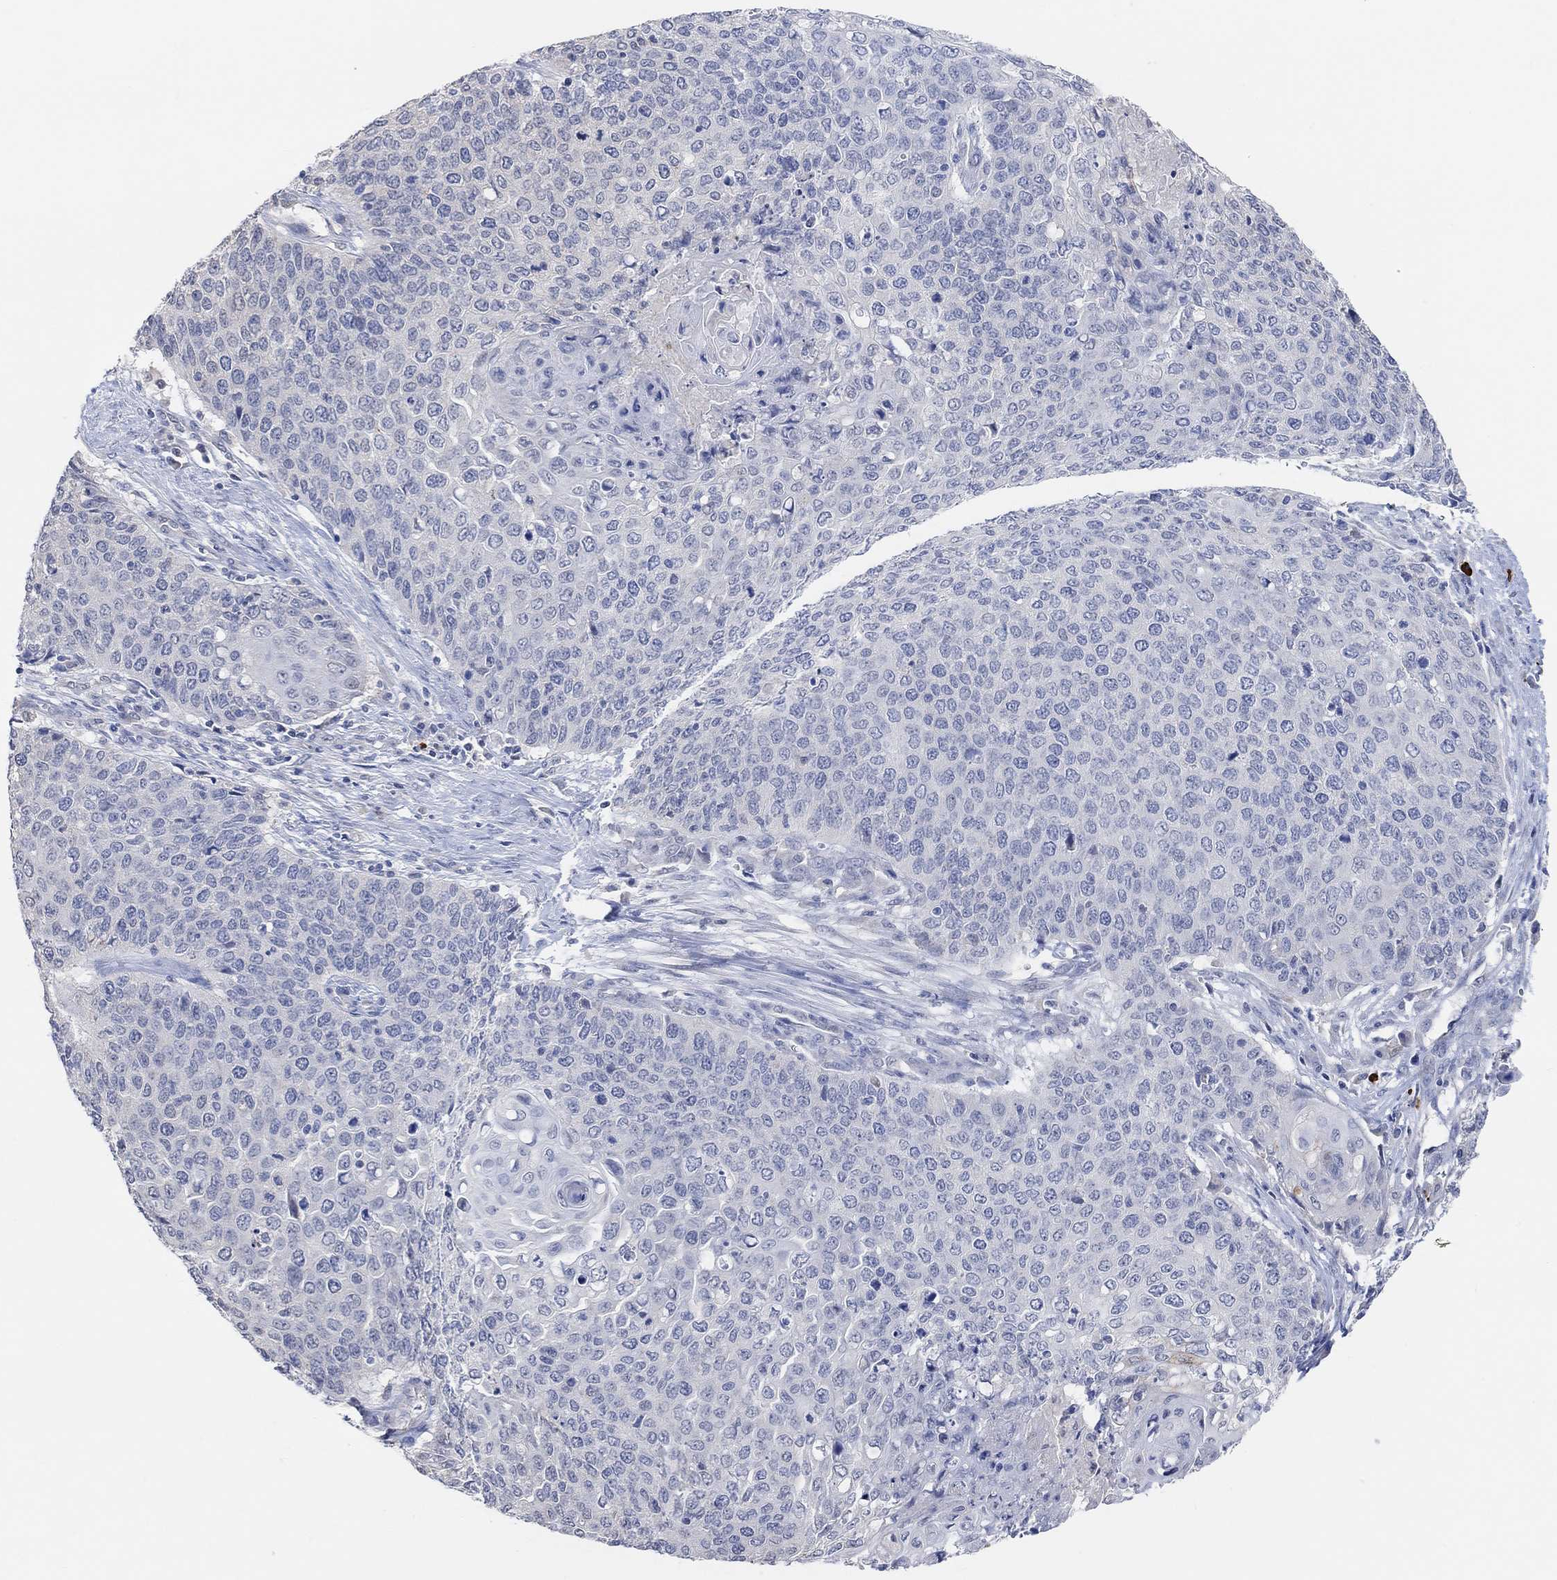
{"staining": {"intensity": "negative", "quantity": "none", "location": "none"}, "tissue": "cervical cancer", "cell_type": "Tumor cells", "image_type": "cancer", "snomed": [{"axis": "morphology", "description": "Squamous cell carcinoma, NOS"}, {"axis": "topography", "description": "Cervix"}], "caption": "Immunohistochemistry (IHC) of human cervical cancer (squamous cell carcinoma) demonstrates no staining in tumor cells. (Immunohistochemistry (IHC), brightfield microscopy, high magnification).", "gene": "MUC1", "patient": {"sex": "female", "age": 39}}